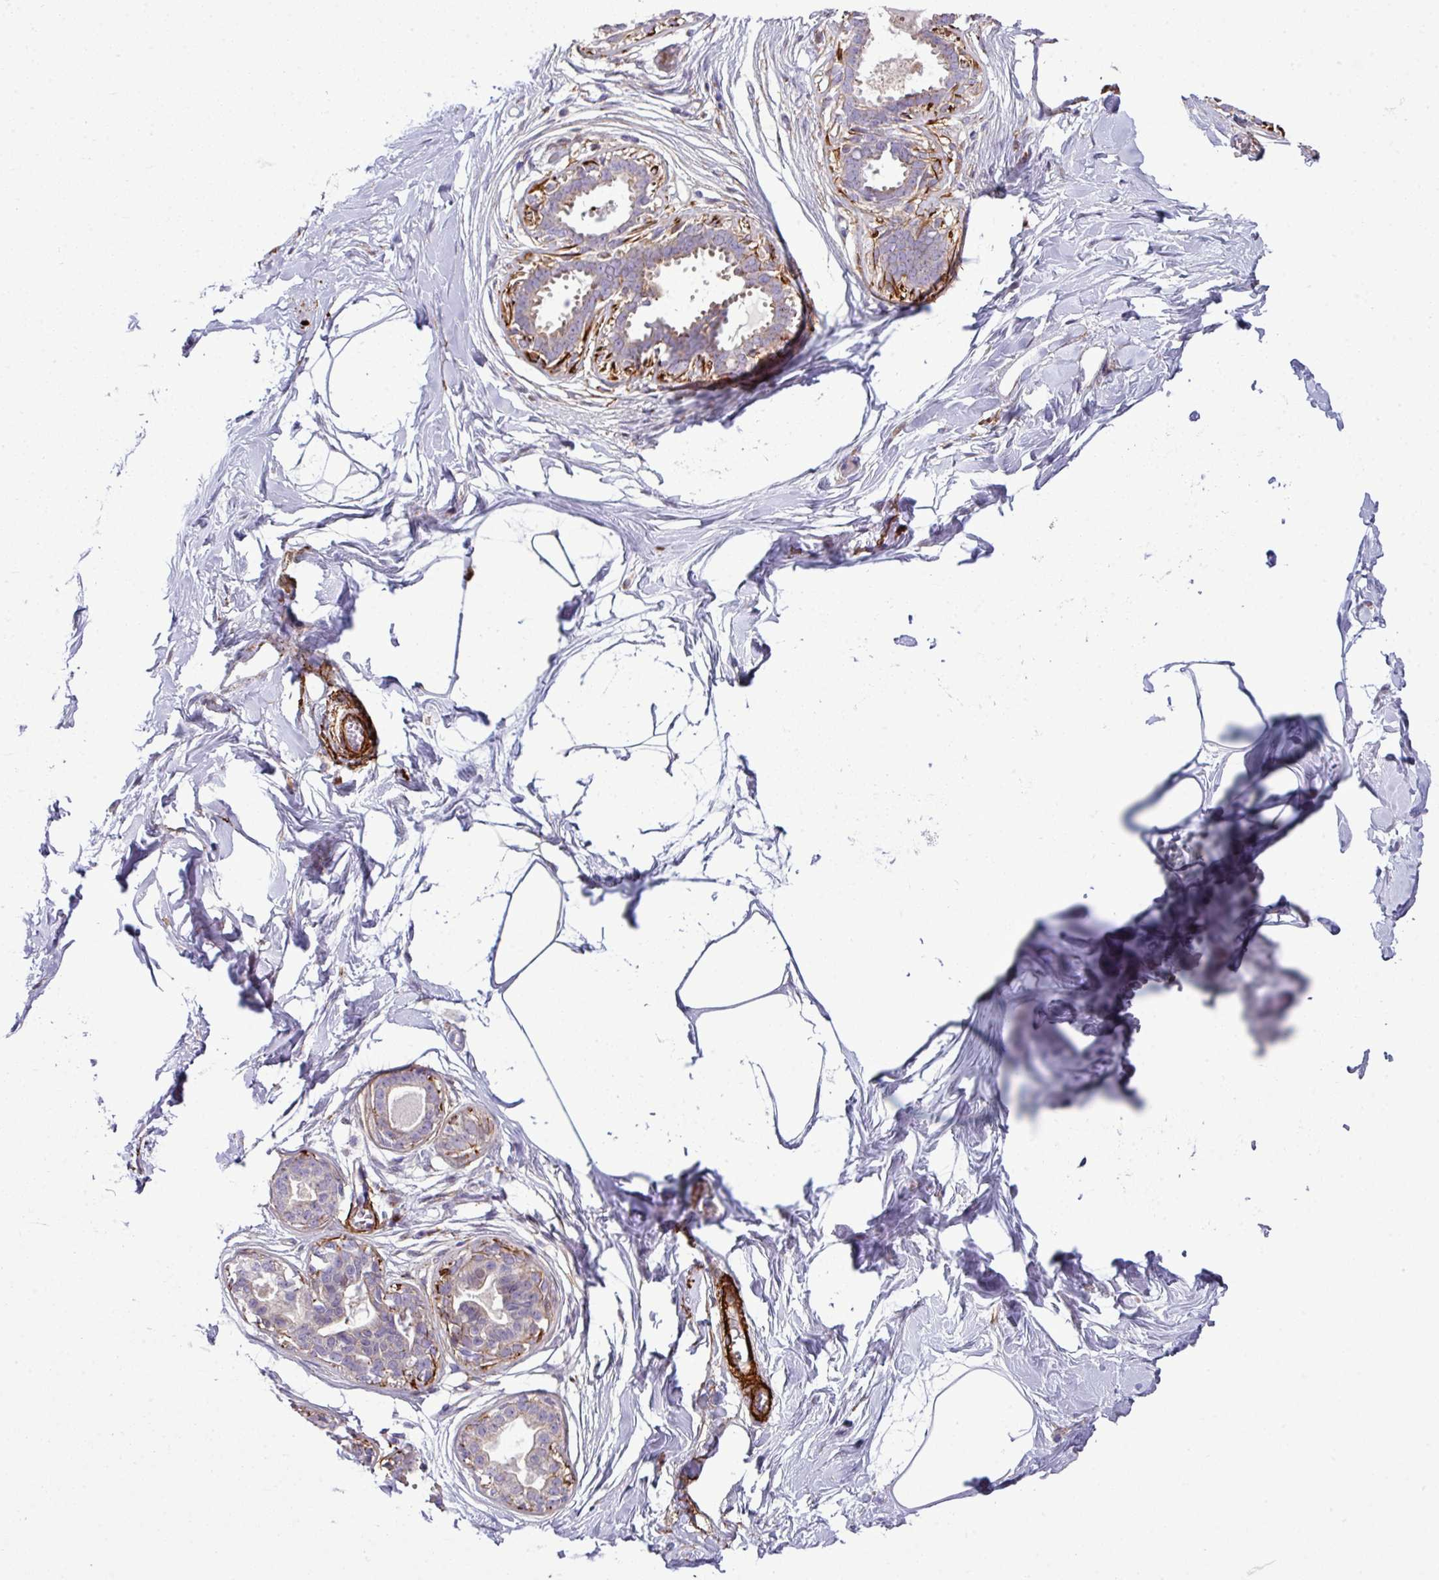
{"staining": {"intensity": "negative", "quantity": "none", "location": "none"}, "tissue": "breast", "cell_type": "Adipocytes", "image_type": "normal", "snomed": [{"axis": "morphology", "description": "Normal tissue, NOS"}, {"axis": "topography", "description": "Breast"}], "caption": "A micrograph of human breast is negative for staining in adipocytes. The staining is performed using DAB brown chromogen with nuclei counter-stained in using hematoxylin.", "gene": "COL8A1", "patient": {"sex": "female", "age": 45}}